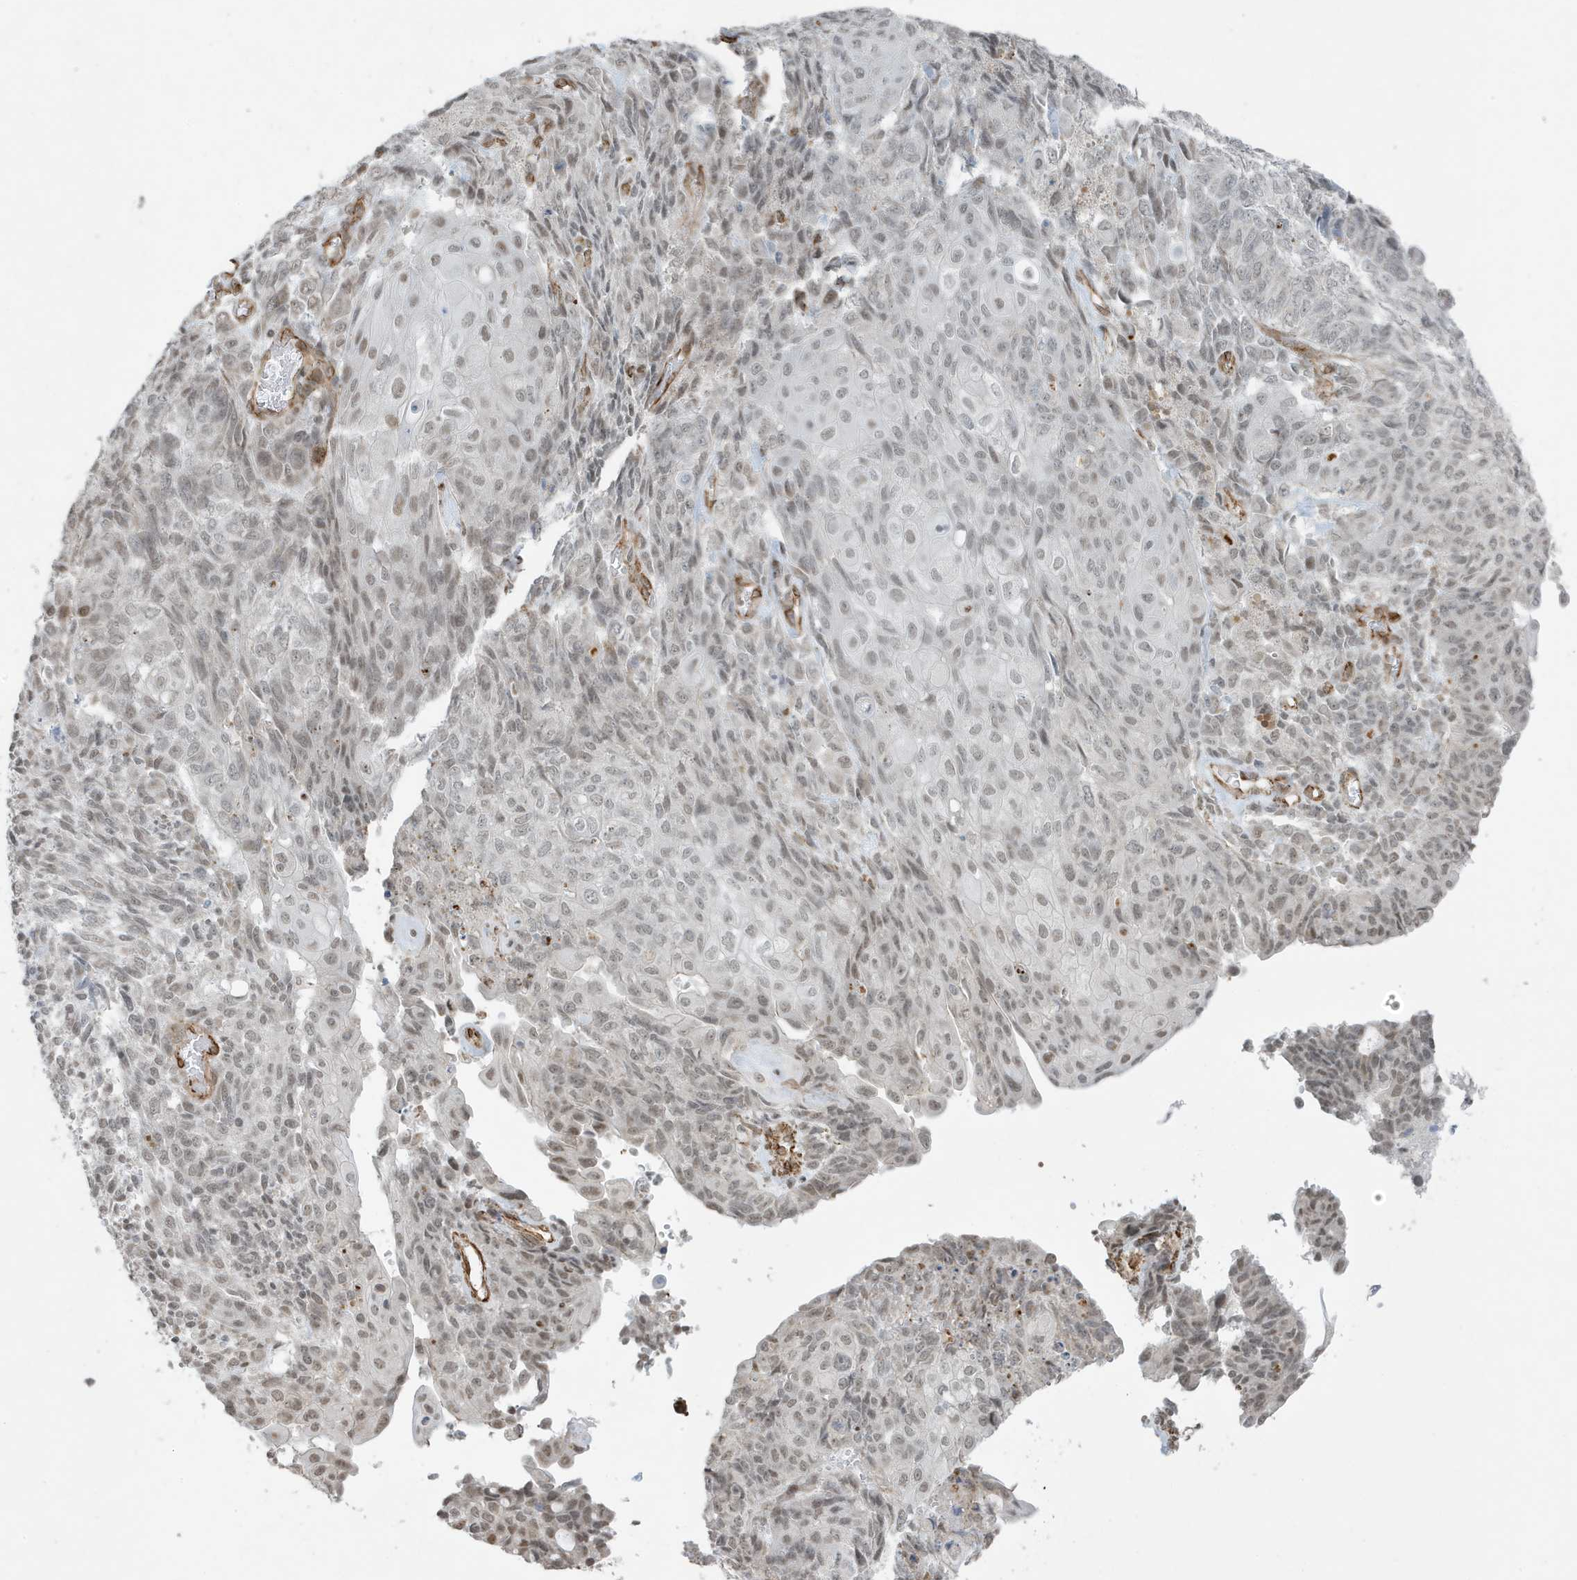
{"staining": {"intensity": "negative", "quantity": "none", "location": "none"}, "tissue": "endometrial cancer", "cell_type": "Tumor cells", "image_type": "cancer", "snomed": [{"axis": "morphology", "description": "Adenocarcinoma, NOS"}, {"axis": "topography", "description": "Endometrium"}], "caption": "A photomicrograph of human endometrial cancer is negative for staining in tumor cells.", "gene": "CHCHD4", "patient": {"sex": "female", "age": 32}}